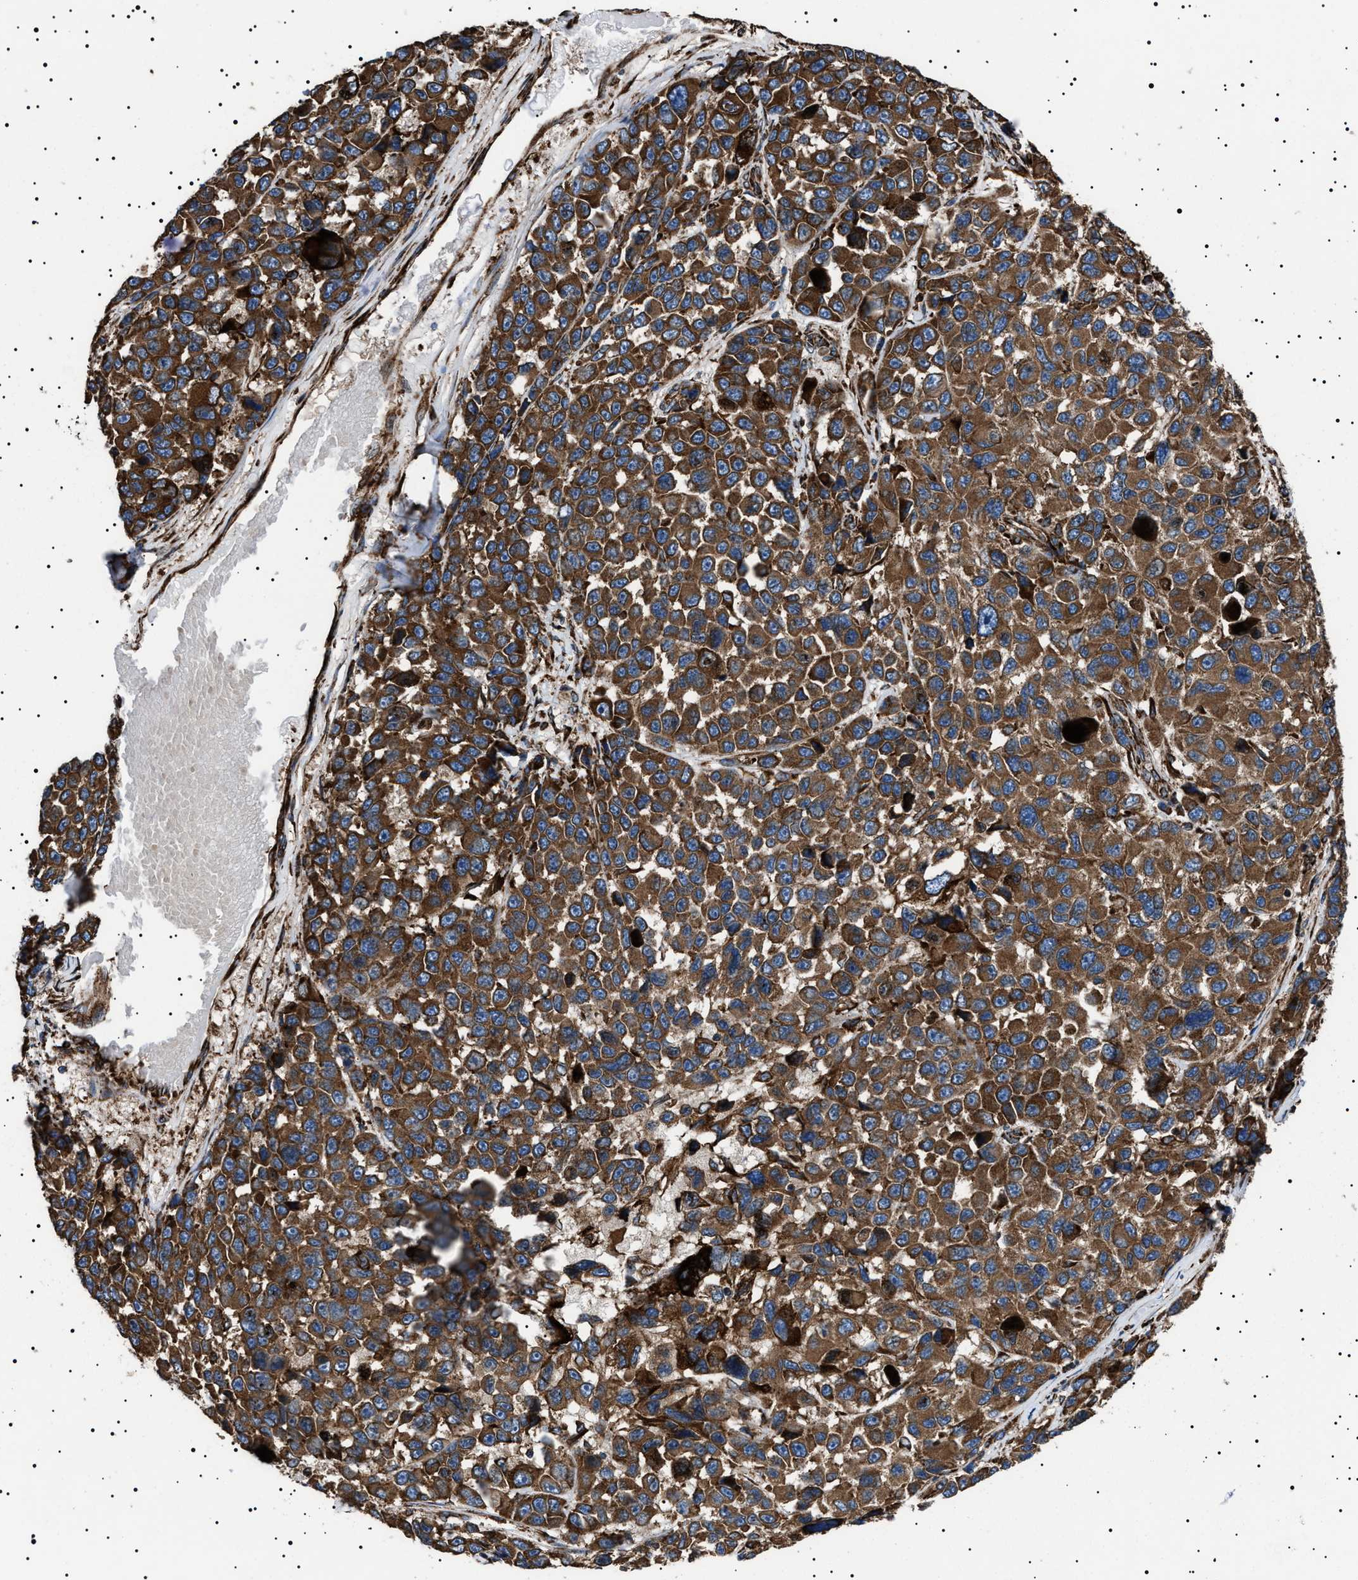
{"staining": {"intensity": "strong", "quantity": ">75%", "location": "cytoplasmic/membranous"}, "tissue": "melanoma", "cell_type": "Tumor cells", "image_type": "cancer", "snomed": [{"axis": "morphology", "description": "Malignant melanoma, NOS"}, {"axis": "topography", "description": "Skin"}], "caption": "Tumor cells exhibit strong cytoplasmic/membranous positivity in about >75% of cells in melanoma.", "gene": "TOP1MT", "patient": {"sex": "male", "age": 53}}